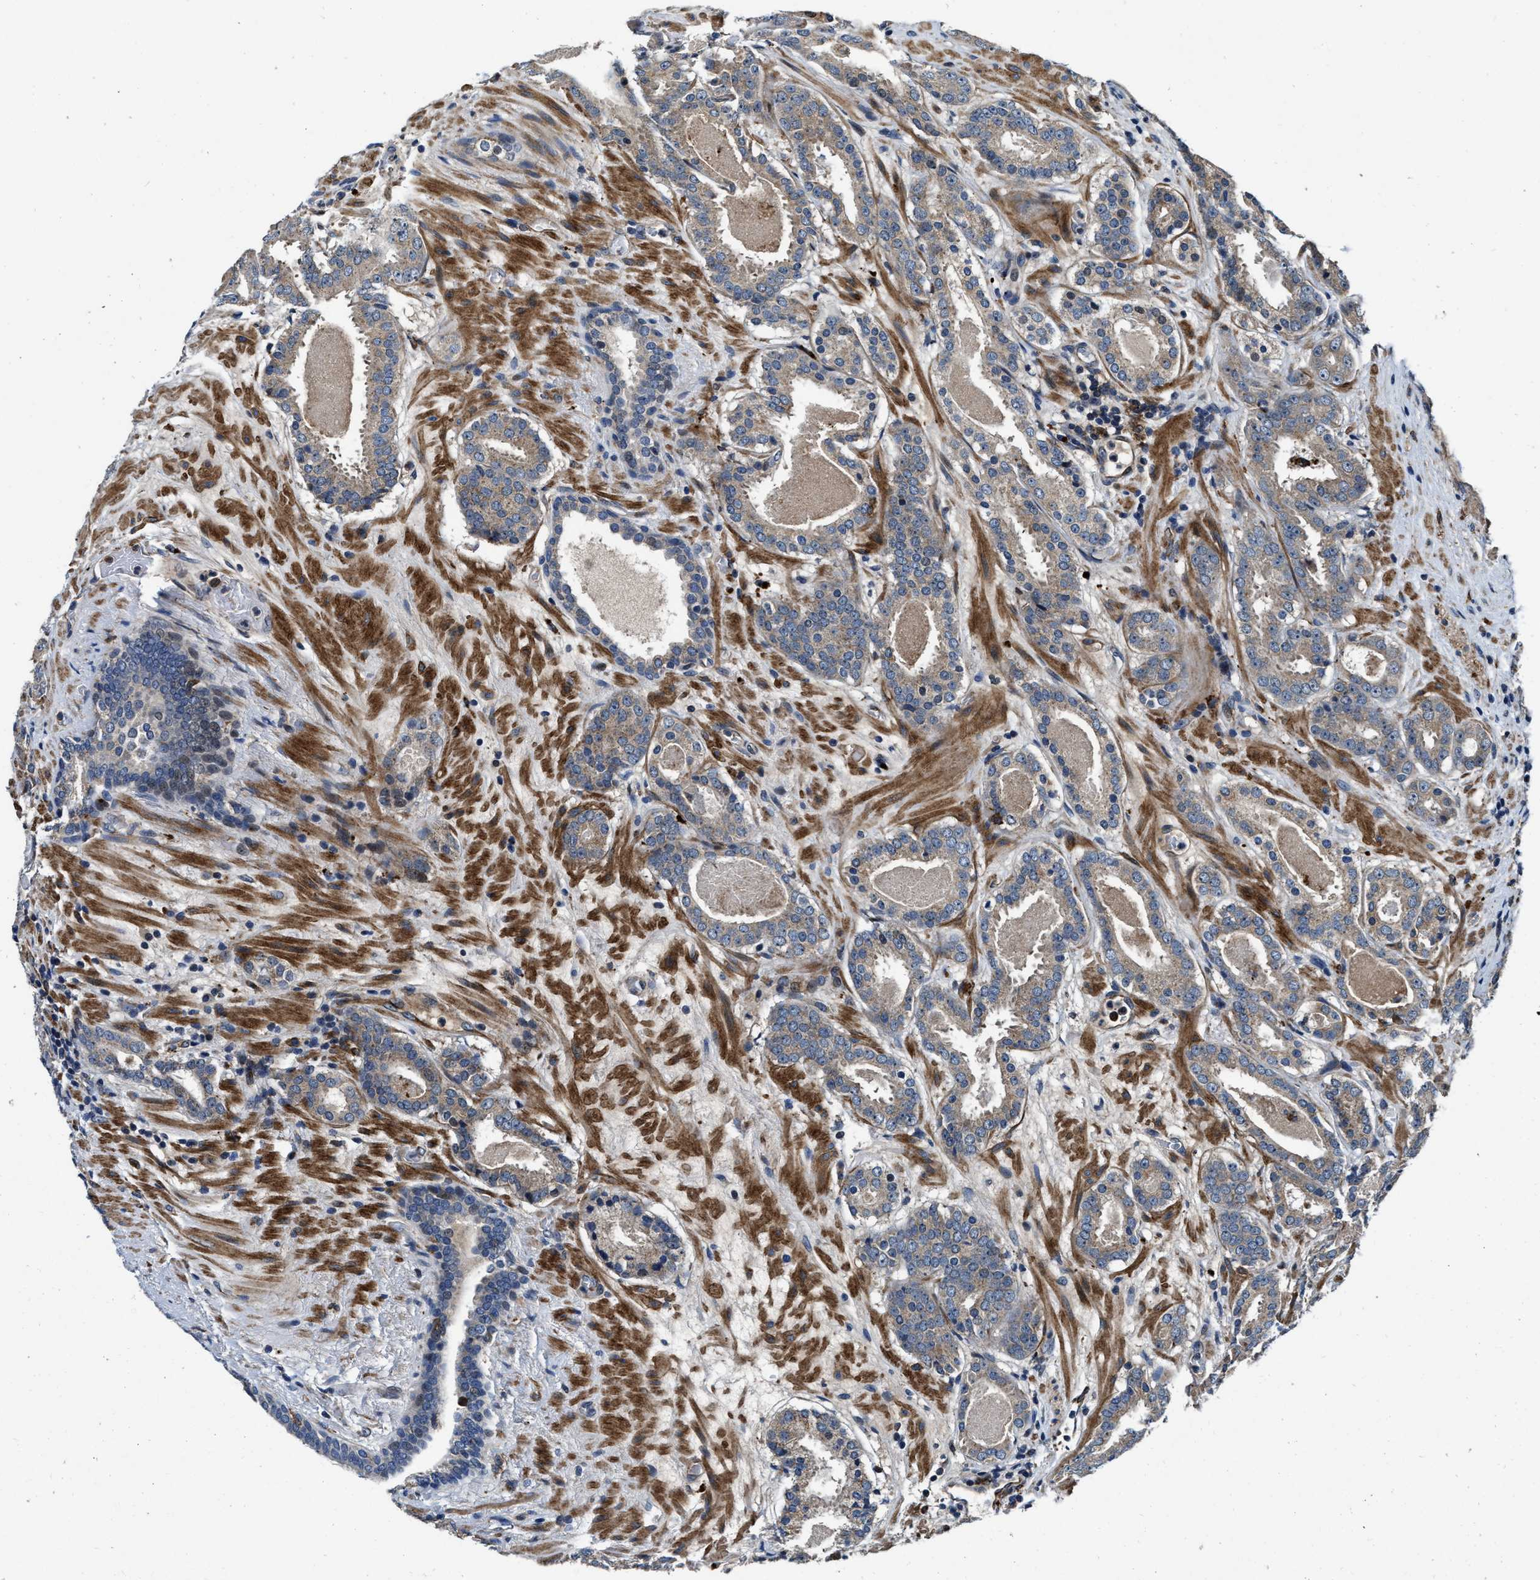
{"staining": {"intensity": "weak", "quantity": ">75%", "location": "cytoplasmic/membranous"}, "tissue": "prostate cancer", "cell_type": "Tumor cells", "image_type": "cancer", "snomed": [{"axis": "morphology", "description": "Adenocarcinoma, Low grade"}, {"axis": "topography", "description": "Prostate"}], "caption": "Prostate low-grade adenocarcinoma tissue reveals weak cytoplasmic/membranous positivity in about >75% of tumor cells, visualized by immunohistochemistry.", "gene": "C2orf66", "patient": {"sex": "male", "age": 69}}